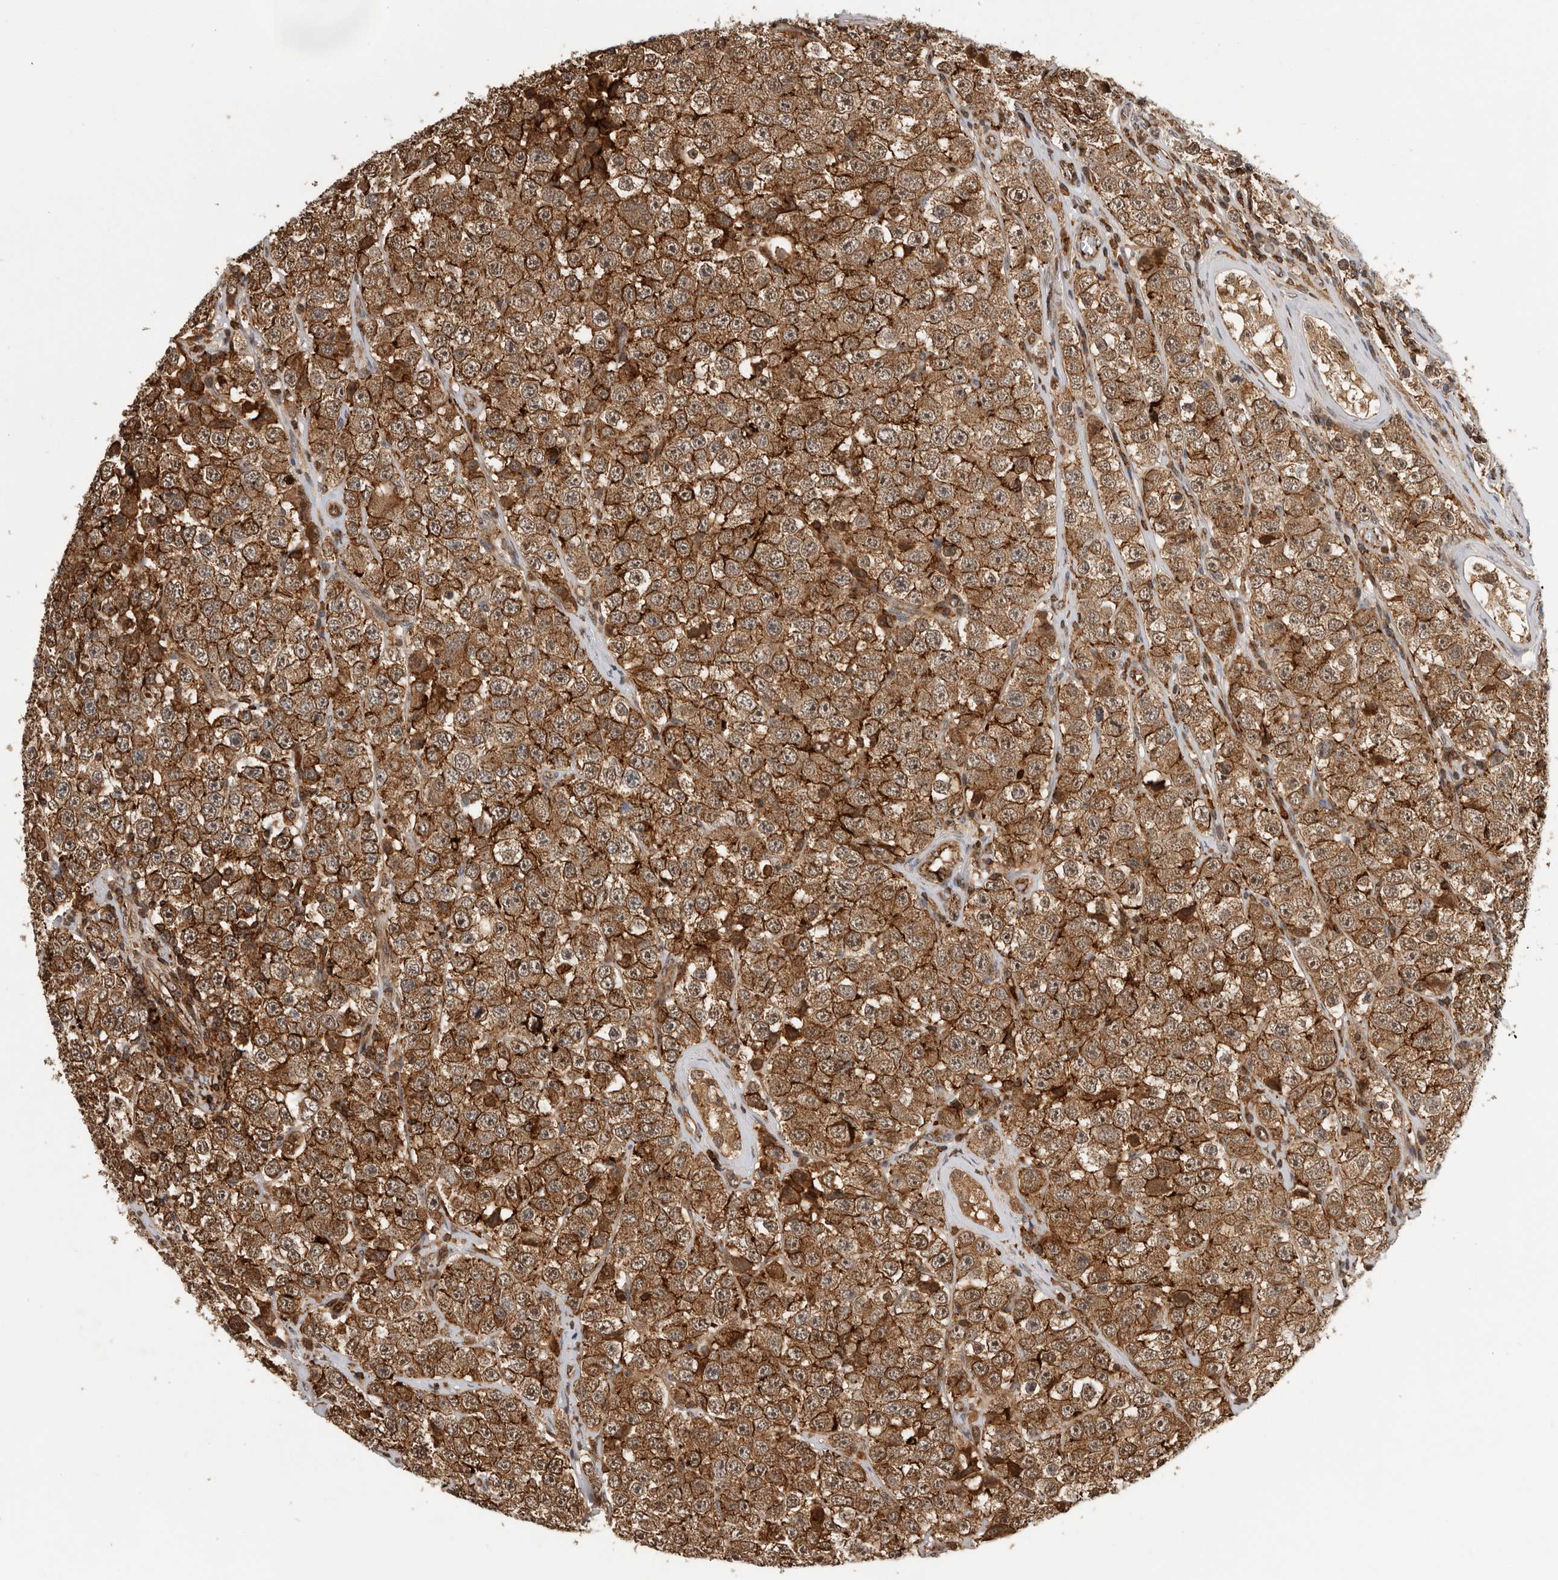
{"staining": {"intensity": "strong", "quantity": ">75%", "location": "cytoplasmic/membranous"}, "tissue": "testis cancer", "cell_type": "Tumor cells", "image_type": "cancer", "snomed": [{"axis": "morphology", "description": "Seminoma, NOS"}, {"axis": "topography", "description": "Testis"}], "caption": "Brown immunohistochemical staining in human testis cancer (seminoma) displays strong cytoplasmic/membranous staining in about >75% of tumor cells.", "gene": "RNF157", "patient": {"sex": "male", "age": 28}}